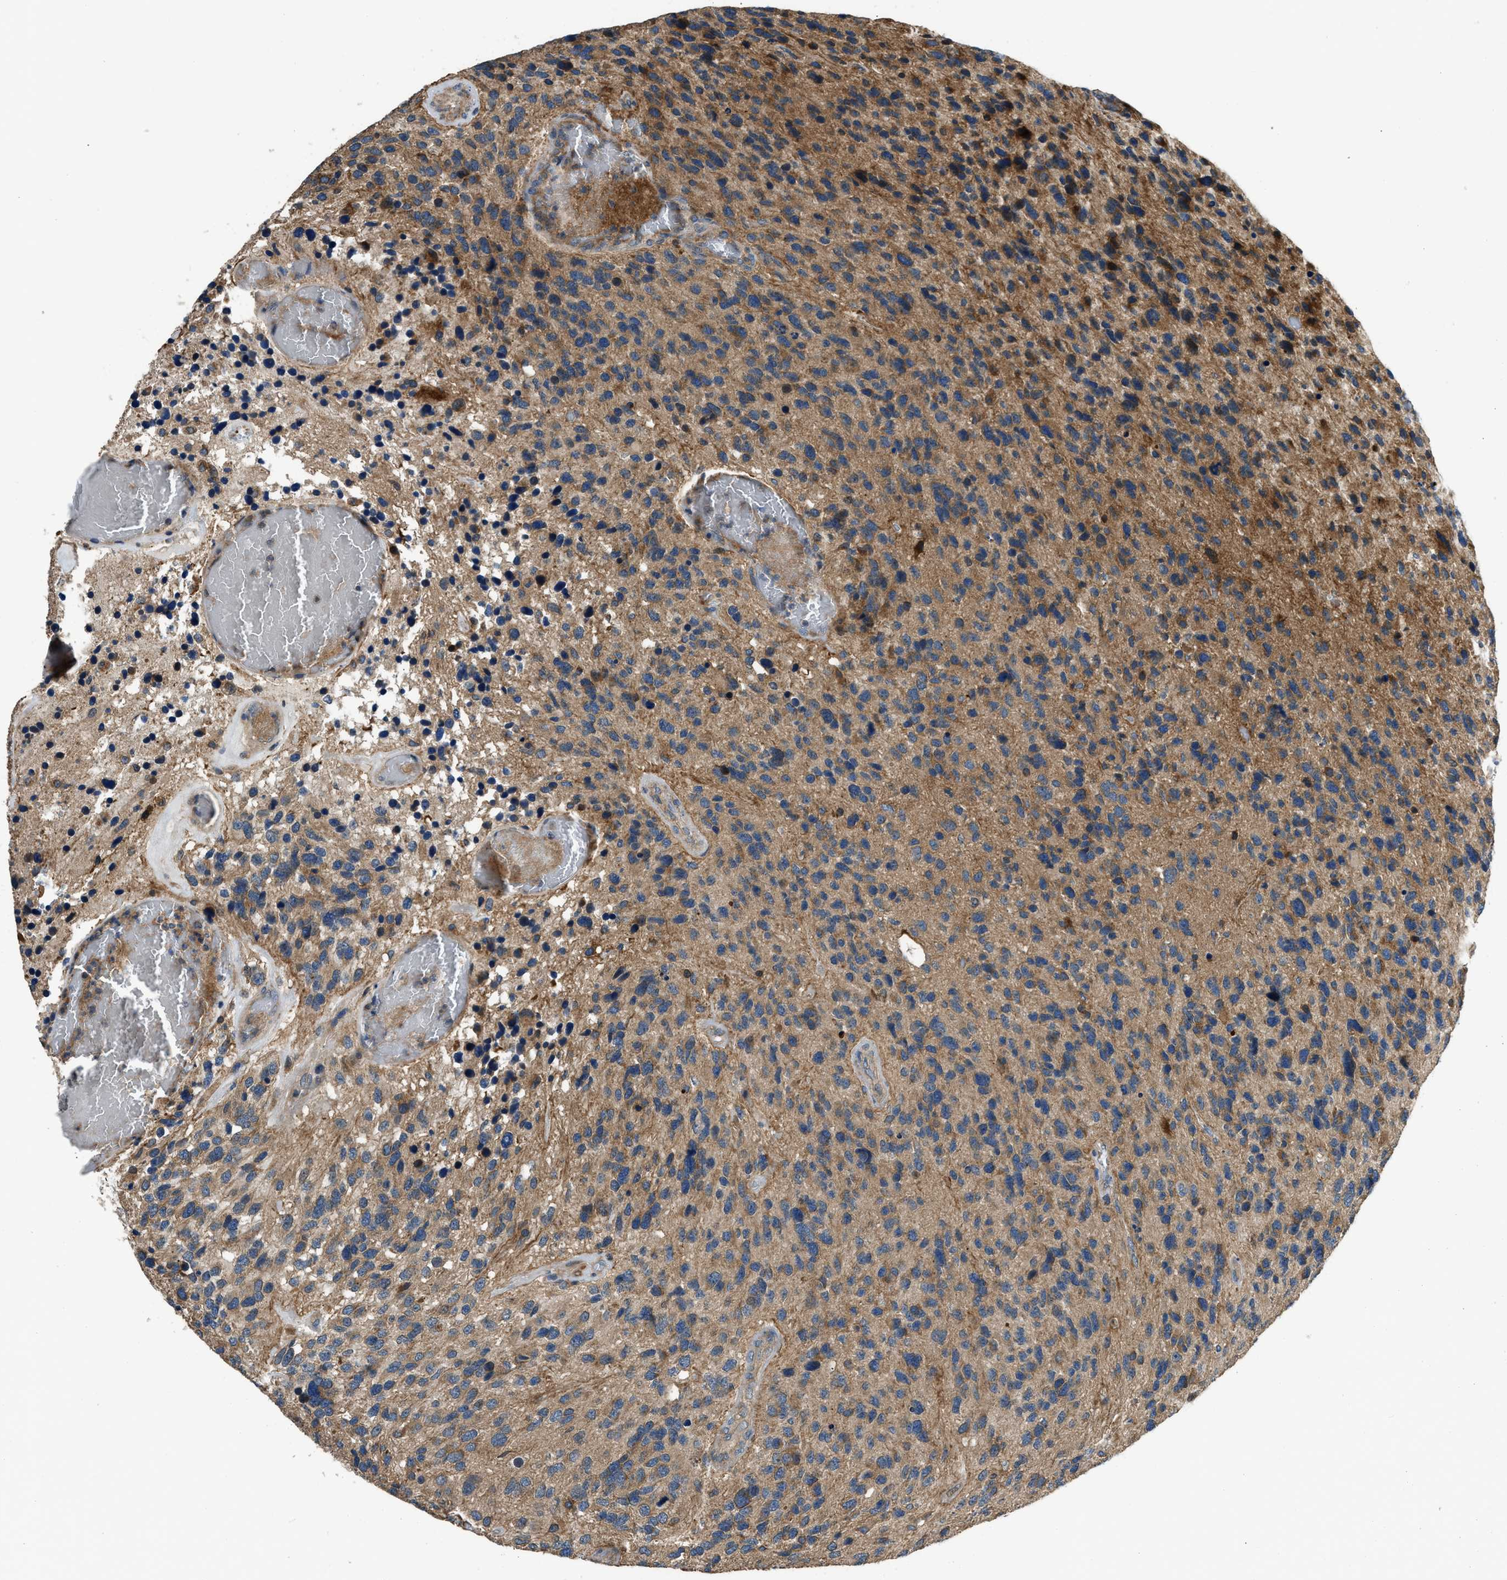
{"staining": {"intensity": "moderate", "quantity": ">75%", "location": "cytoplasmic/membranous"}, "tissue": "glioma", "cell_type": "Tumor cells", "image_type": "cancer", "snomed": [{"axis": "morphology", "description": "Glioma, malignant, High grade"}, {"axis": "topography", "description": "Brain"}], "caption": "This is an image of IHC staining of glioma, which shows moderate expression in the cytoplasmic/membranous of tumor cells.", "gene": "IL3RA", "patient": {"sex": "female", "age": 58}}